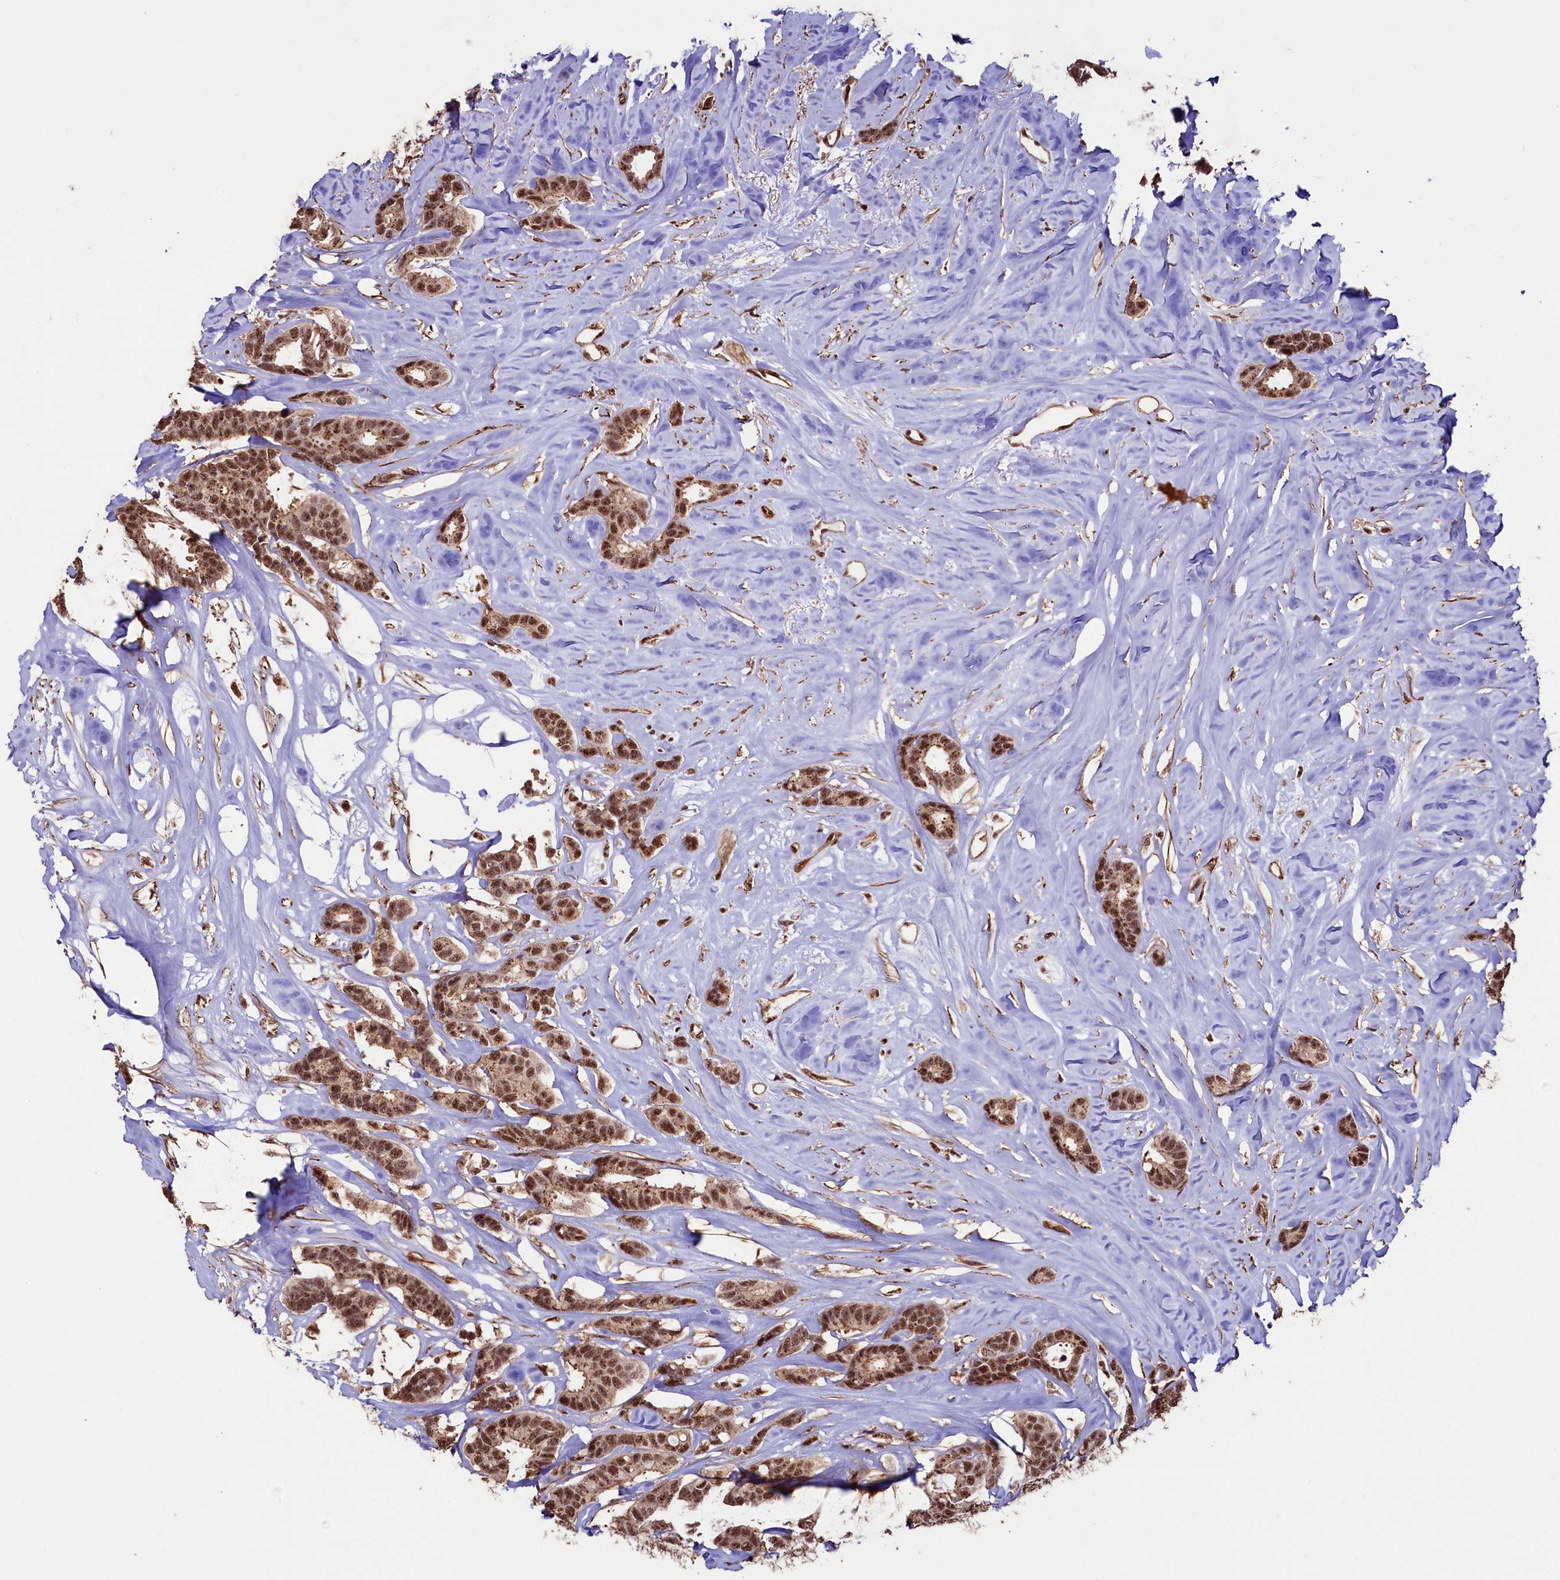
{"staining": {"intensity": "moderate", "quantity": ">75%", "location": "nuclear"}, "tissue": "breast cancer", "cell_type": "Tumor cells", "image_type": "cancer", "snomed": [{"axis": "morphology", "description": "Duct carcinoma"}, {"axis": "topography", "description": "Breast"}], "caption": "Immunohistochemistry (IHC) histopathology image of human invasive ductal carcinoma (breast) stained for a protein (brown), which demonstrates medium levels of moderate nuclear expression in about >75% of tumor cells.", "gene": "SFSWAP", "patient": {"sex": "female", "age": 87}}